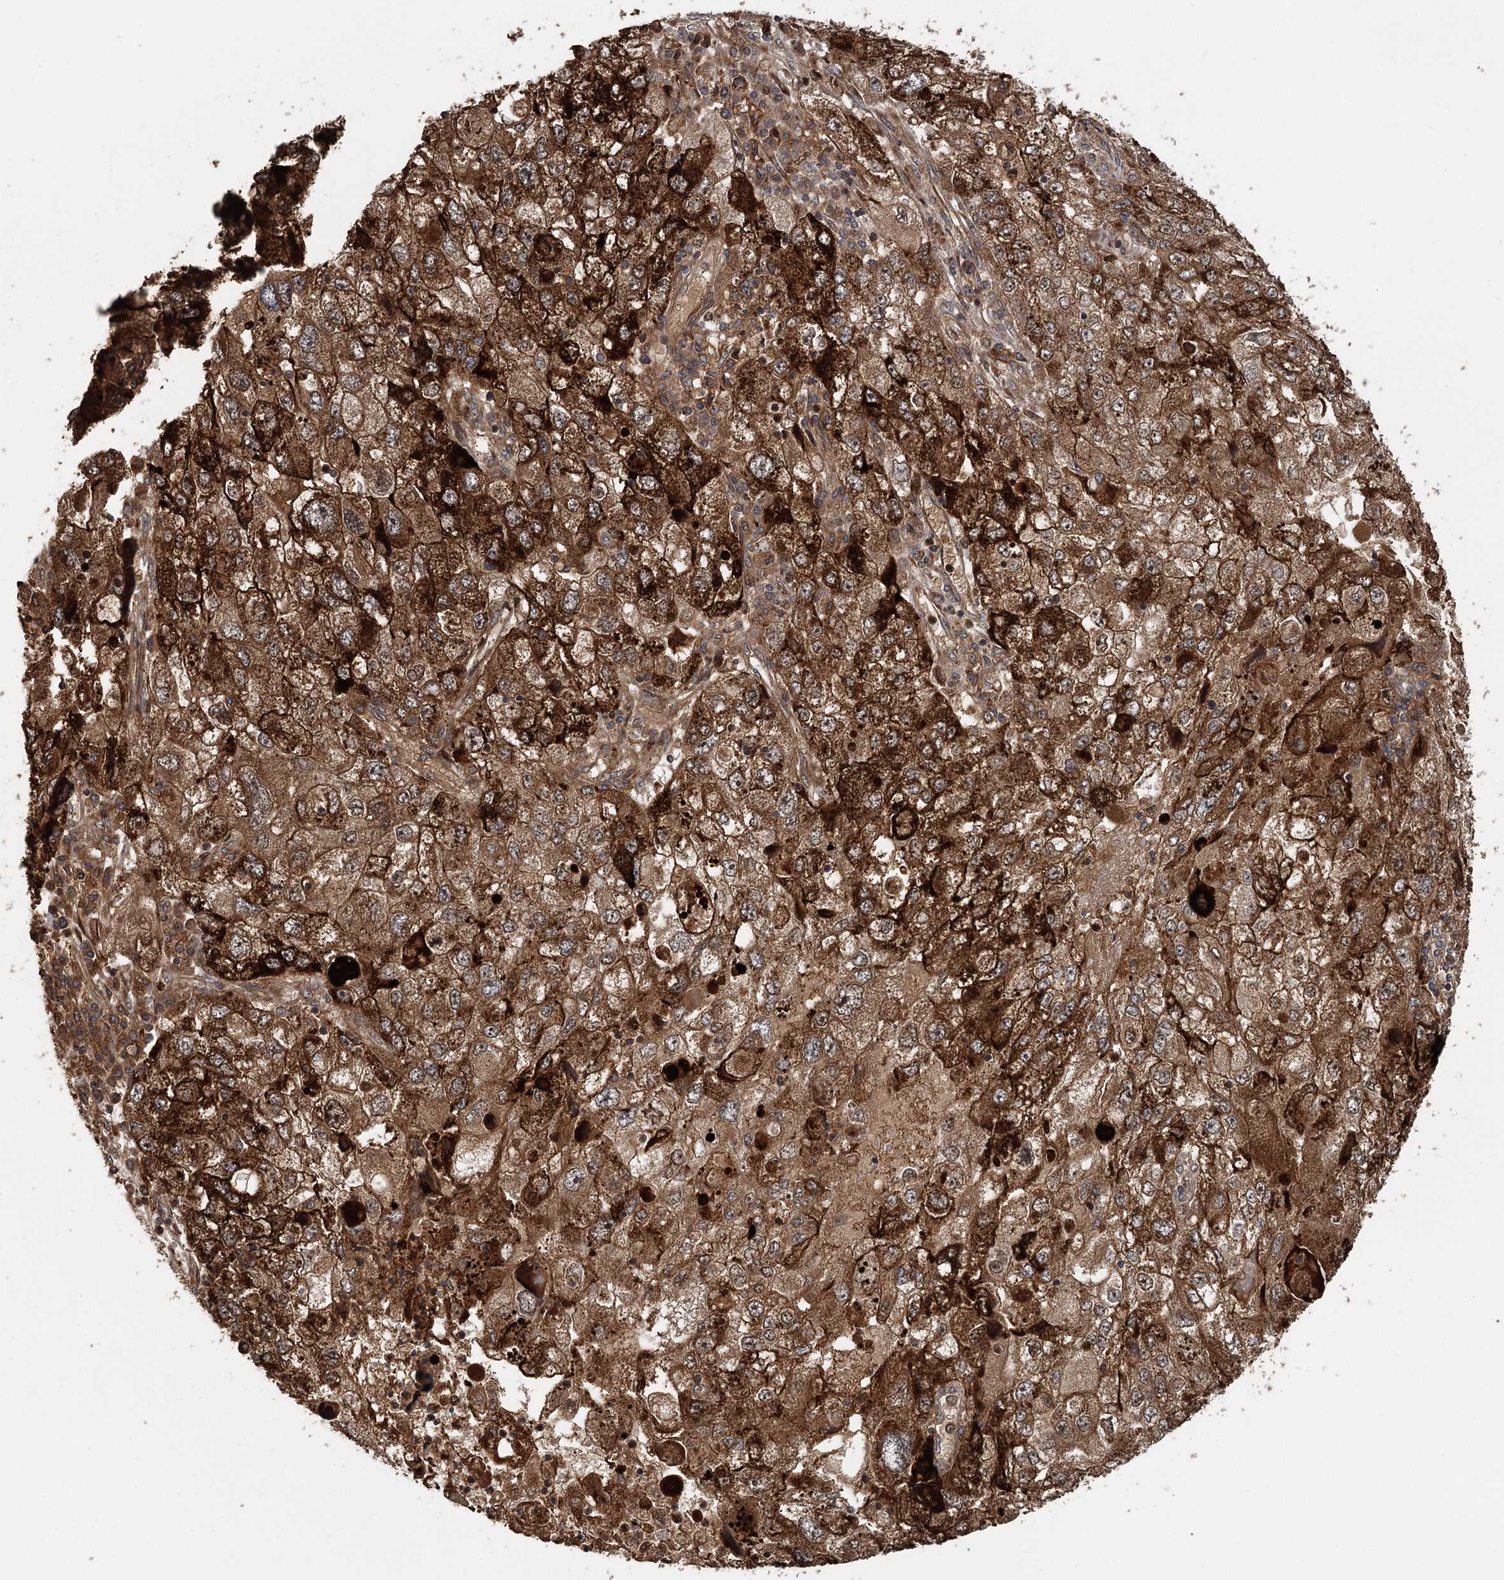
{"staining": {"intensity": "strong", "quantity": ">75%", "location": "cytoplasmic/membranous,nuclear"}, "tissue": "endometrial cancer", "cell_type": "Tumor cells", "image_type": "cancer", "snomed": [{"axis": "morphology", "description": "Adenocarcinoma, NOS"}, {"axis": "topography", "description": "Endometrium"}], "caption": "Immunohistochemistry (IHC) of human endometrial adenocarcinoma reveals high levels of strong cytoplasmic/membranous and nuclear expression in about >75% of tumor cells. (Stains: DAB in brown, nuclei in blue, Microscopy: brightfield microscopy at high magnification).", "gene": "RNF111", "patient": {"sex": "female", "age": 49}}